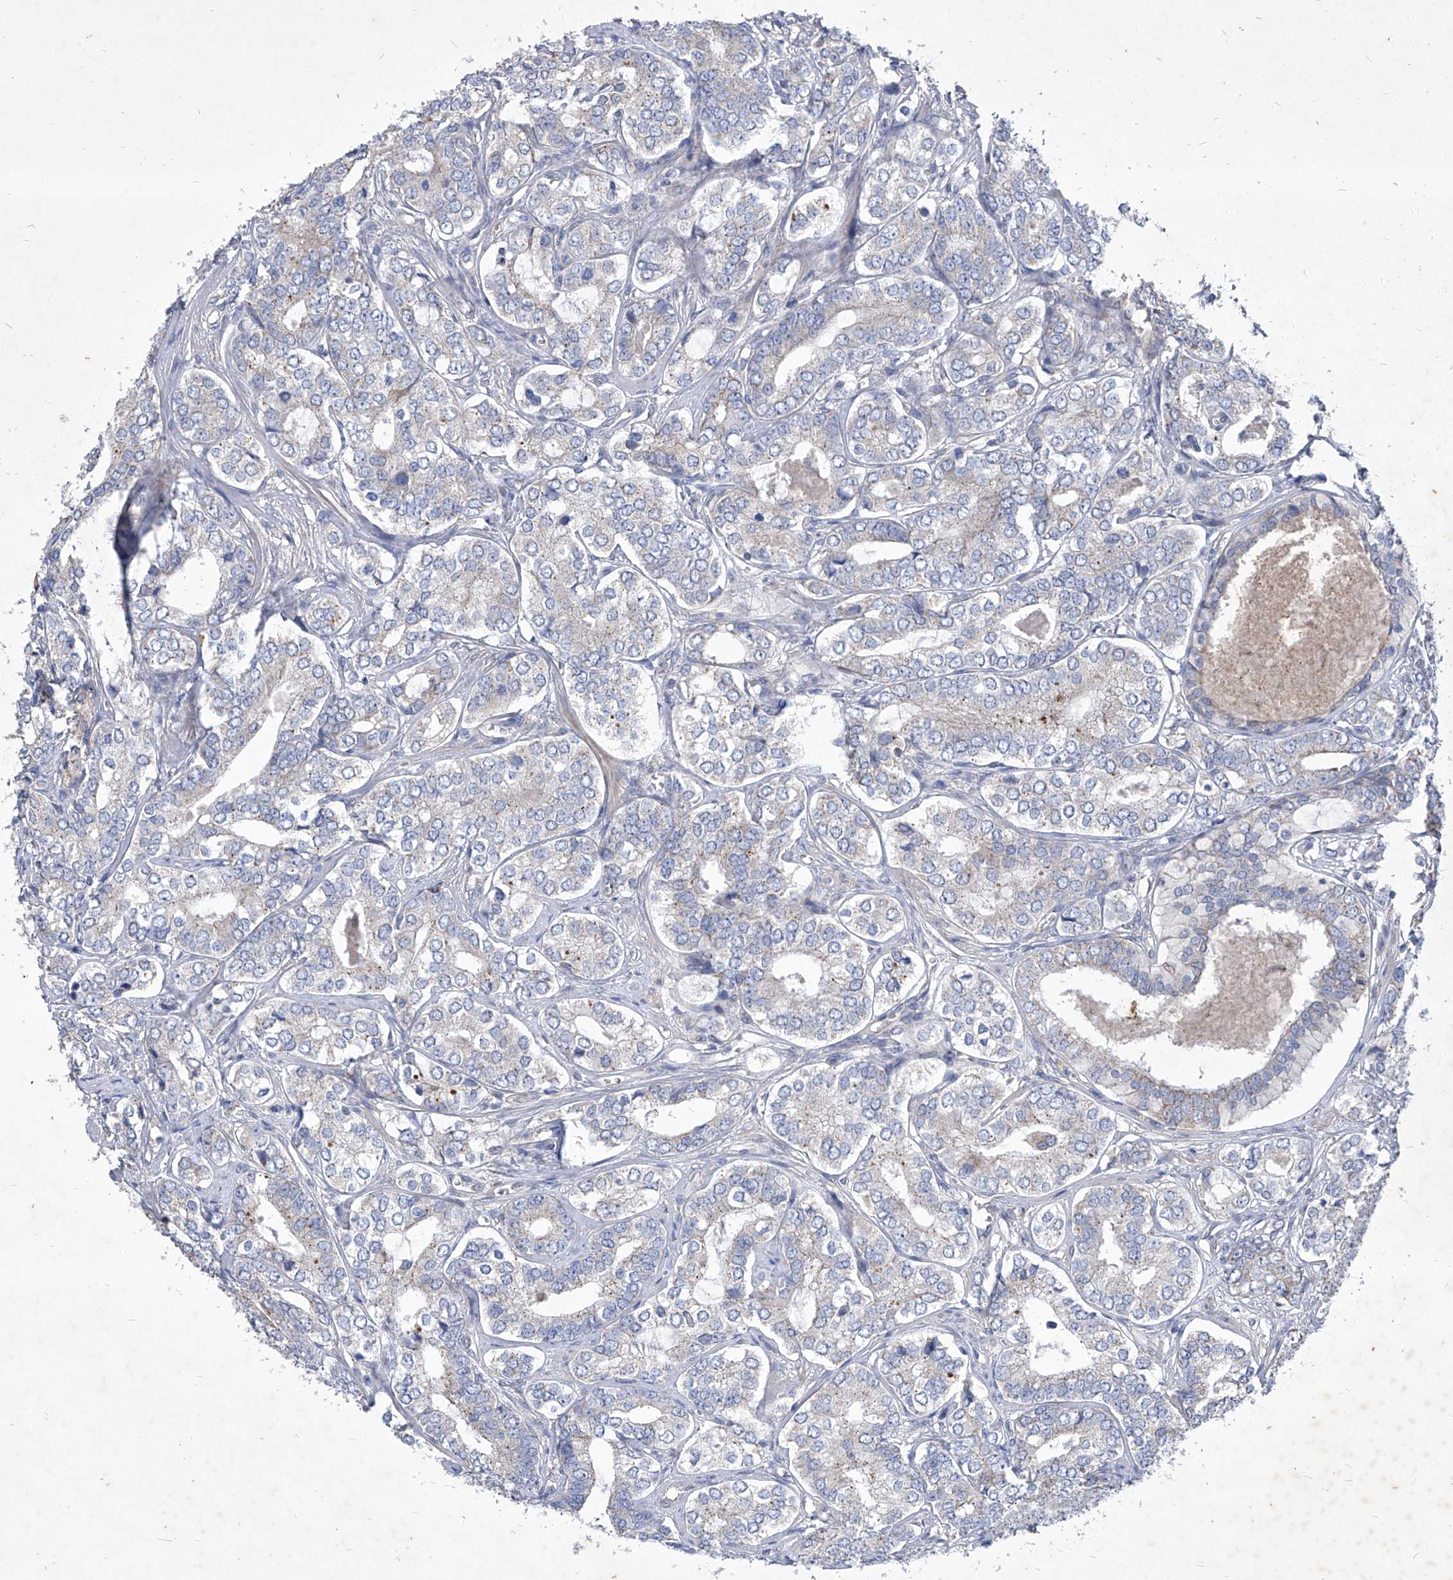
{"staining": {"intensity": "negative", "quantity": "none", "location": "none"}, "tissue": "prostate cancer", "cell_type": "Tumor cells", "image_type": "cancer", "snomed": [{"axis": "morphology", "description": "Adenocarcinoma, High grade"}, {"axis": "topography", "description": "Prostate"}], "caption": "This is a micrograph of immunohistochemistry staining of prostate cancer, which shows no positivity in tumor cells. (Brightfield microscopy of DAB immunohistochemistry (IHC) at high magnification).", "gene": "COQ3", "patient": {"sex": "male", "age": 62}}